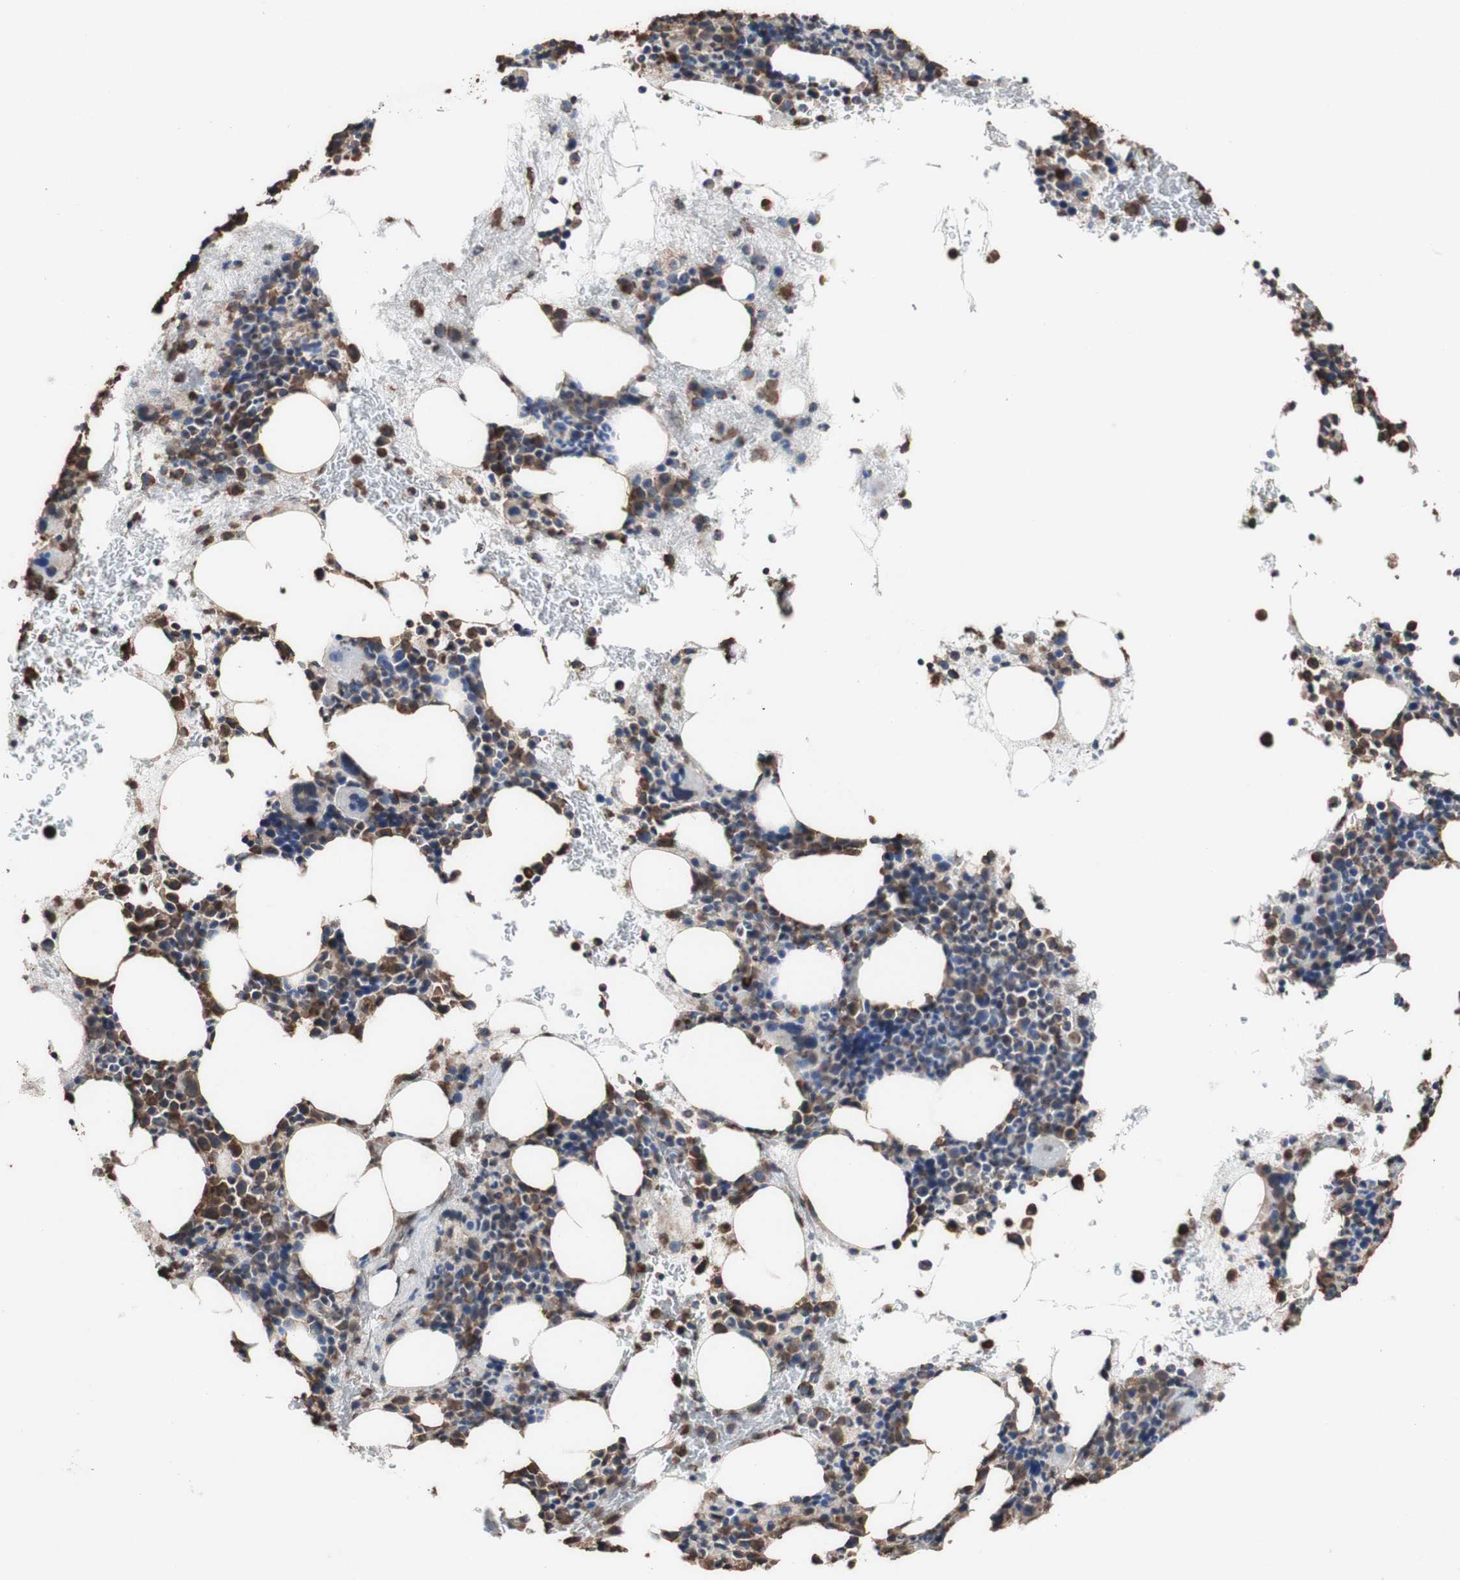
{"staining": {"intensity": "moderate", "quantity": "25%-75%", "location": "cytoplasmic/membranous,nuclear"}, "tissue": "bone marrow", "cell_type": "Hematopoietic cells", "image_type": "normal", "snomed": [{"axis": "morphology", "description": "Normal tissue, NOS"}, {"axis": "morphology", "description": "Inflammation, NOS"}, {"axis": "topography", "description": "Bone marrow"}], "caption": "IHC (DAB (3,3'-diaminobenzidine)) staining of unremarkable bone marrow demonstrates moderate cytoplasmic/membranous,nuclear protein staining in about 25%-75% of hematopoietic cells.", "gene": "PIDD1", "patient": {"sex": "male", "age": 73}}